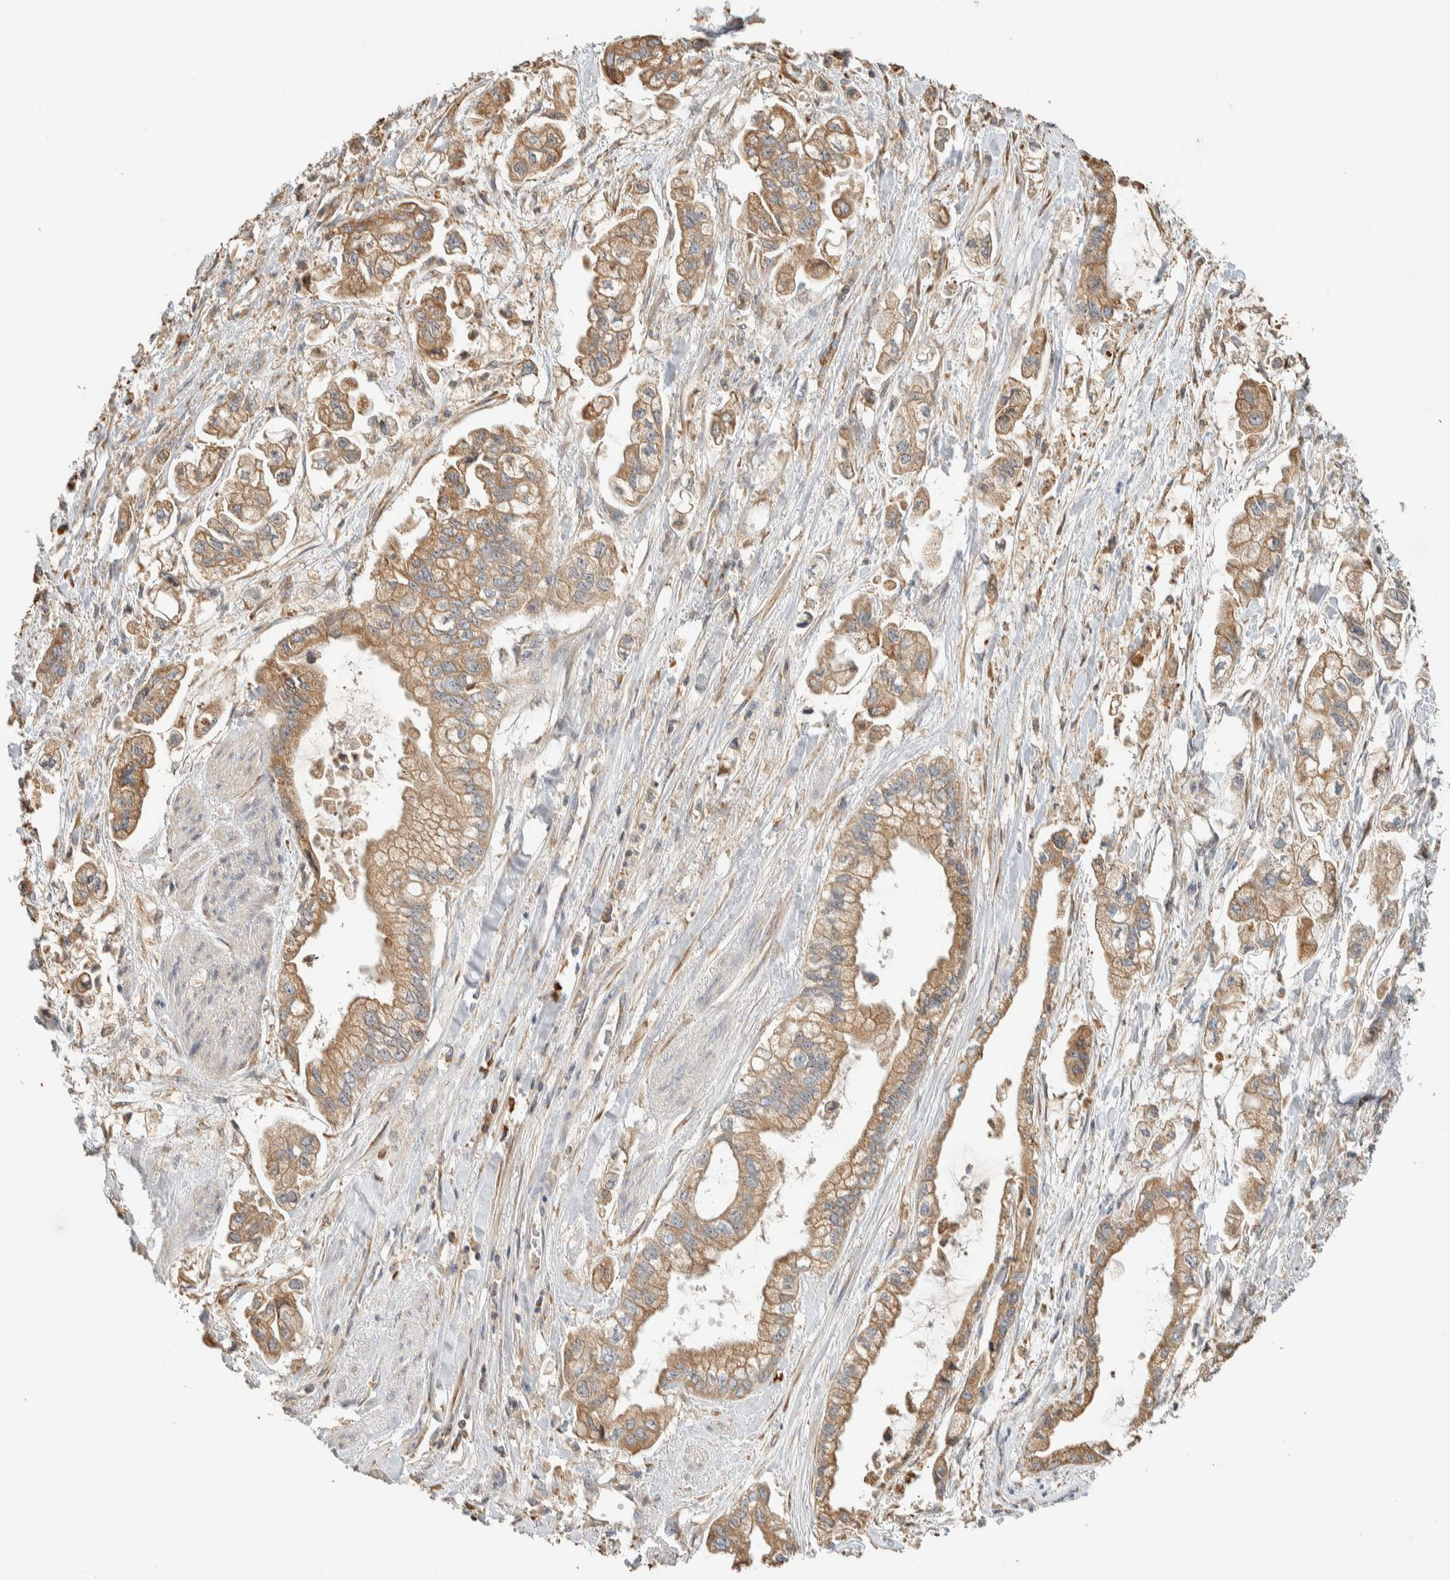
{"staining": {"intensity": "moderate", "quantity": ">75%", "location": "cytoplasmic/membranous"}, "tissue": "stomach cancer", "cell_type": "Tumor cells", "image_type": "cancer", "snomed": [{"axis": "morphology", "description": "Normal tissue, NOS"}, {"axis": "morphology", "description": "Adenocarcinoma, NOS"}, {"axis": "topography", "description": "Stomach"}], "caption": "About >75% of tumor cells in stomach cancer exhibit moderate cytoplasmic/membranous protein staining as visualized by brown immunohistochemical staining.", "gene": "RAB11FIP1", "patient": {"sex": "male", "age": 62}}